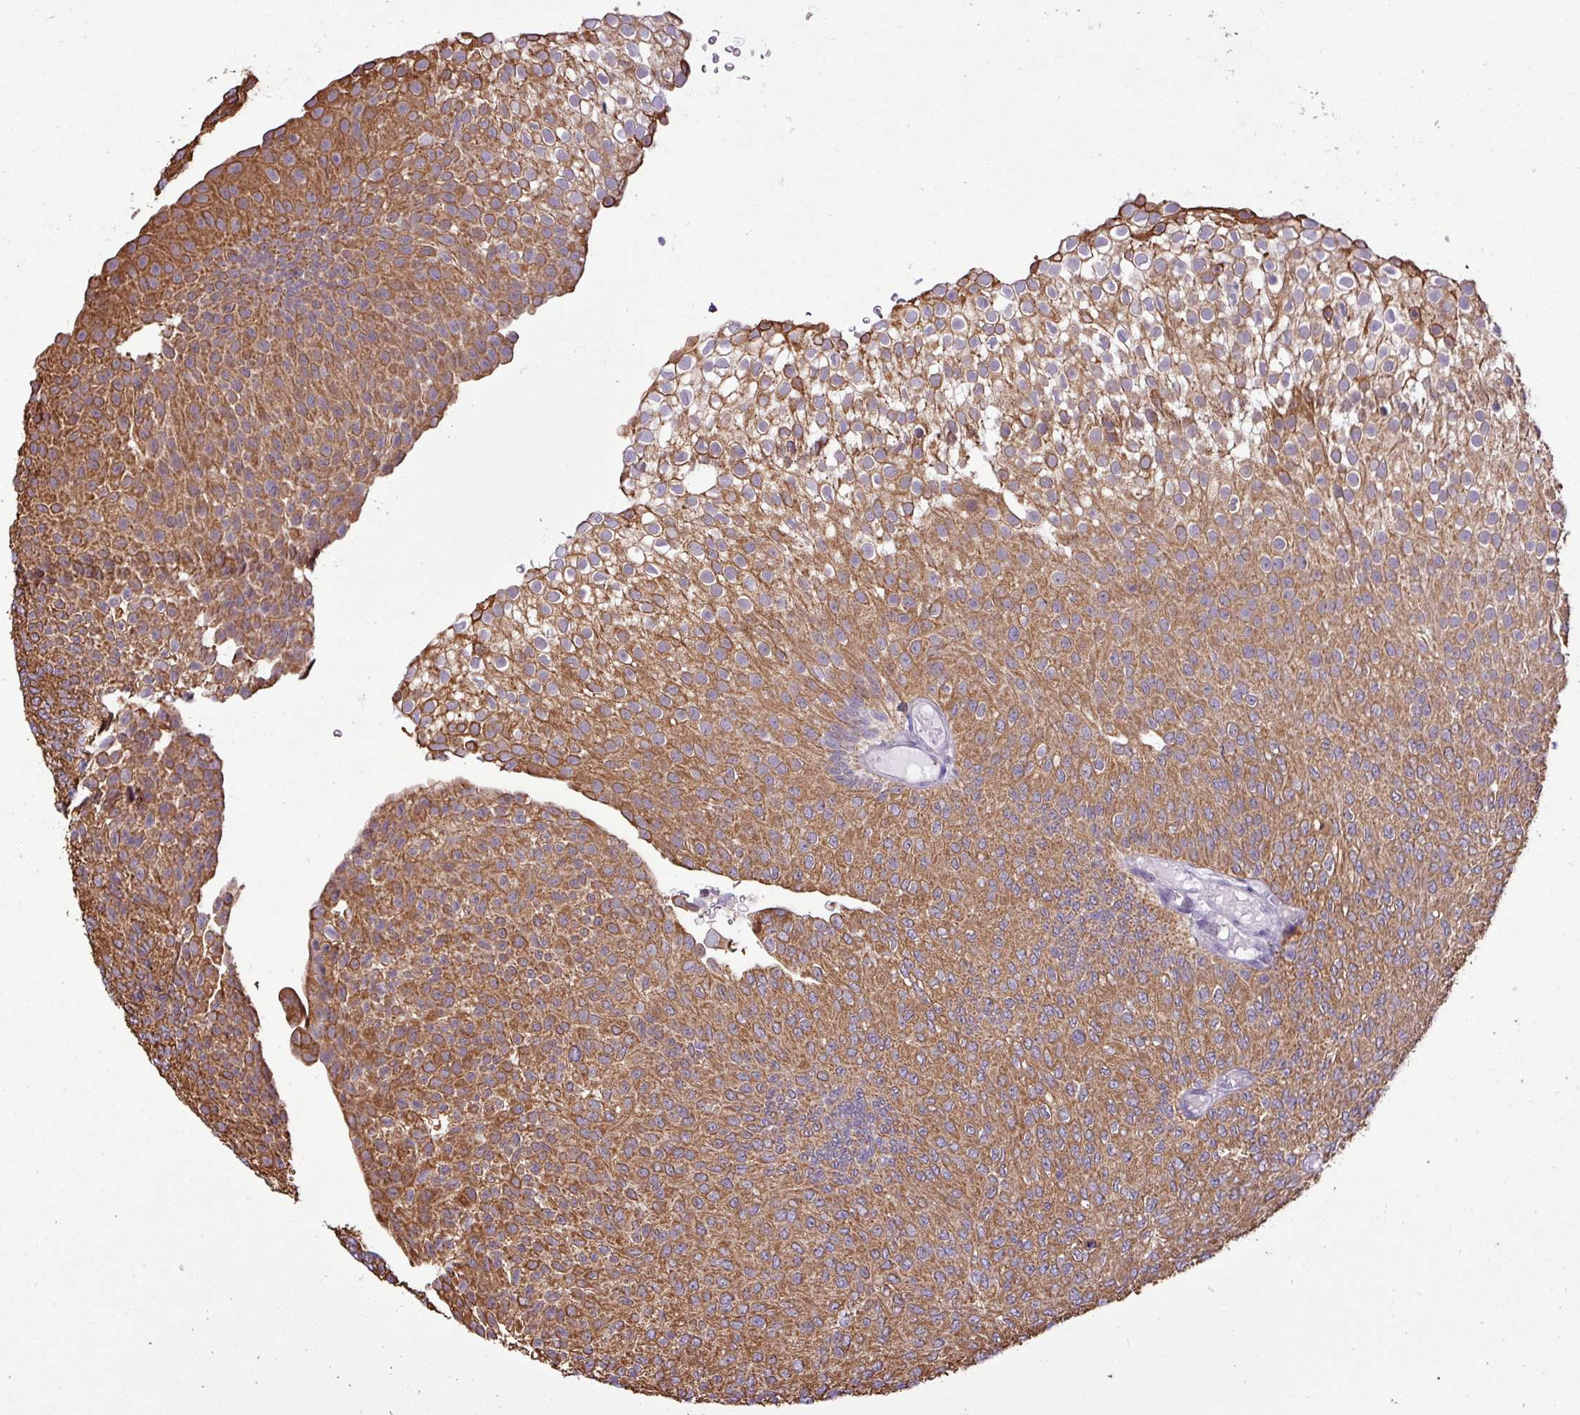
{"staining": {"intensity": "moderate", "quantity": ">75%", "location": "cytoplasmic/membranous"}, "tissue": "urothelial cancer", "cell_type": "Tumor cells", "image_type": "cancer", "snomed": [{"axis": "morphology", "description": "Urothelial carcinoma, Low grade"}, {"axis": "topography", "description": "Urinary bladder"}], "caption": "Approximately >75% of tumor cells in urothelial carcinoma (low-grade) reveal moderate cytoplasmic/membranous protein staining as visualized by brown immunohistochemical staining.", "gene": "SGPP1", "patient": {"sex": "male", "age": 78}}